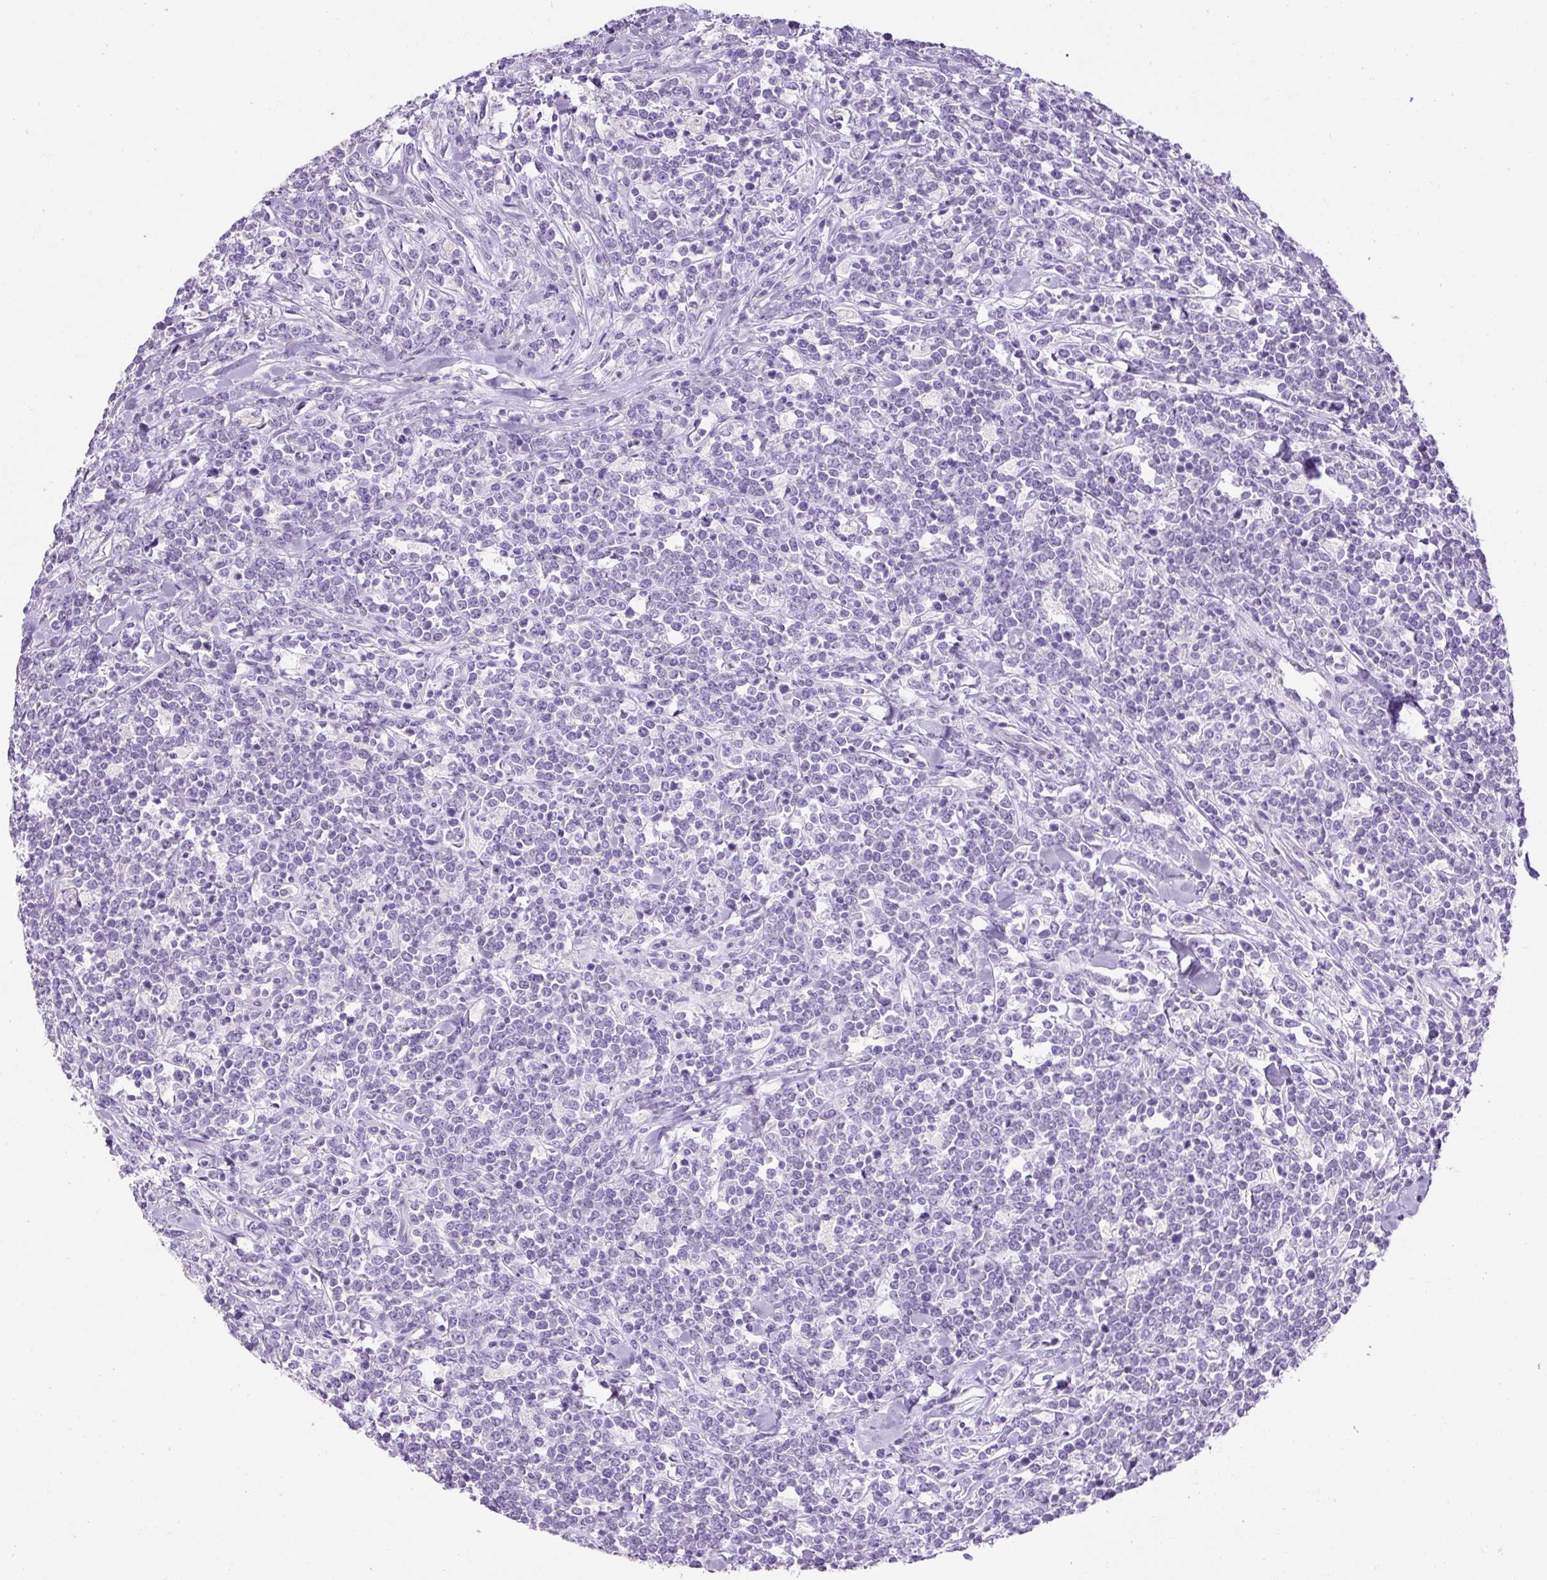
{"staining": {"intensity": "negative", "quantity": "none", "location": "none"}, "tissue": "lymphoma", "cell_type": "Tumor cells", "image_type": "cancer", "snomed": [{"axis": "morphology", "description": "Malignant lymphoma, non-Hodgkin's type, High grade"}, {"axis": "topography", "description": "Small intestine"}, {"axis": "topography", "description": "Colon"}], "caption": "High magnification brightfield microscopy of malignant lymphoma, non-Hodgkin's type (high-grade) stained with DAB (brown) and counterstained with hematoxylin (blue): tumor cells show no significant expression.", "gene": "C2CD4C", "patient": {"sex": "male", "age": 8}}